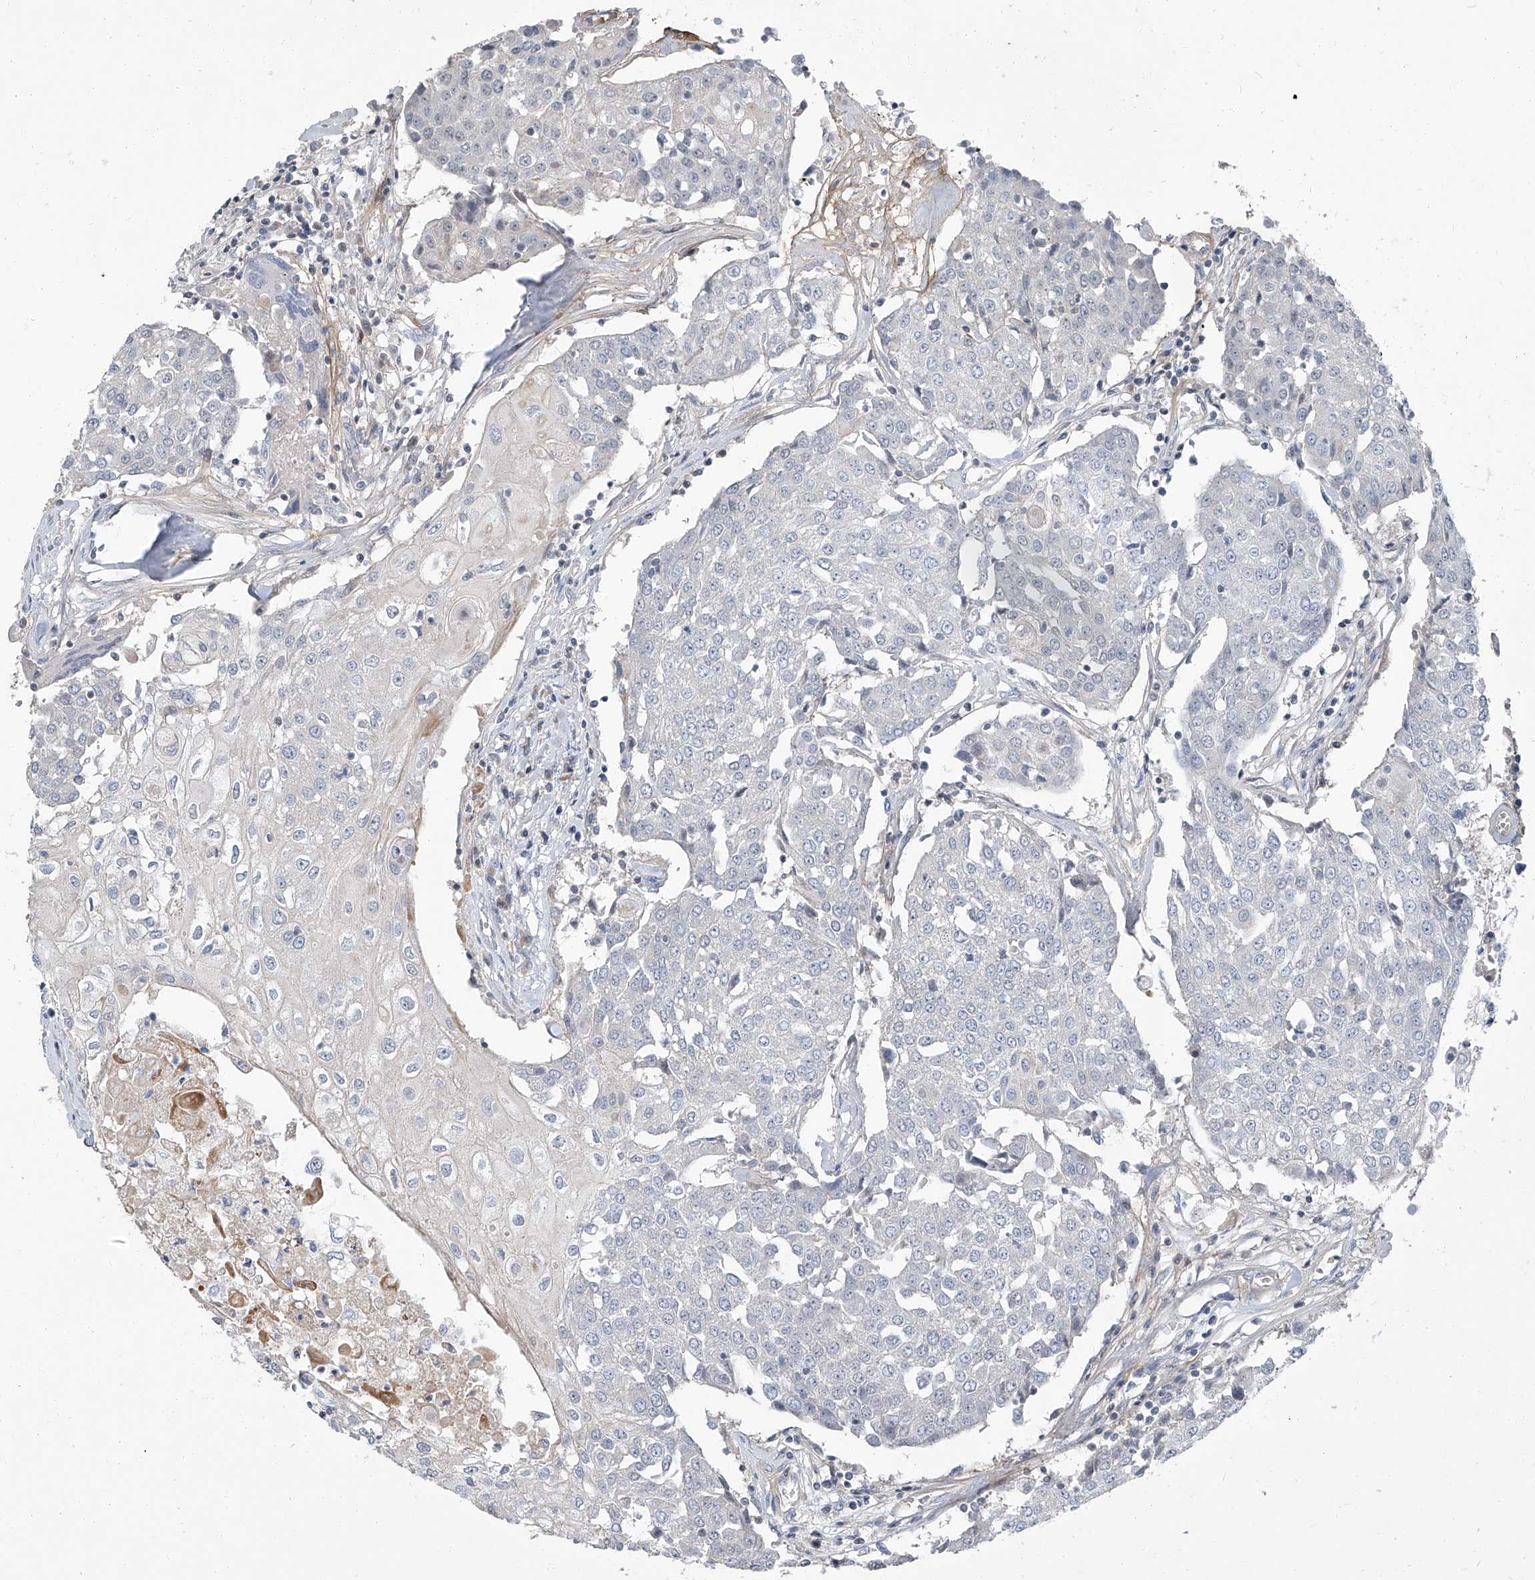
{"staining": {"intensity": "negative", "quantity": "none", "location": "none"}, "tissue": "urothelial cancer", "cell_type": "Tumor cells", "image_type": "cancer", "snomed": [{"axis": "morphology", "description": "Urothelial carcinoma, High grade"}, {"axis": "topography", "description": "Urinary bladder"}], "caption": "Tumor cells show no significant staining in urothelial carcinoma (high-grade).", "gene": "HOXA3", "patient": {"sex": "female", "age": 85}}